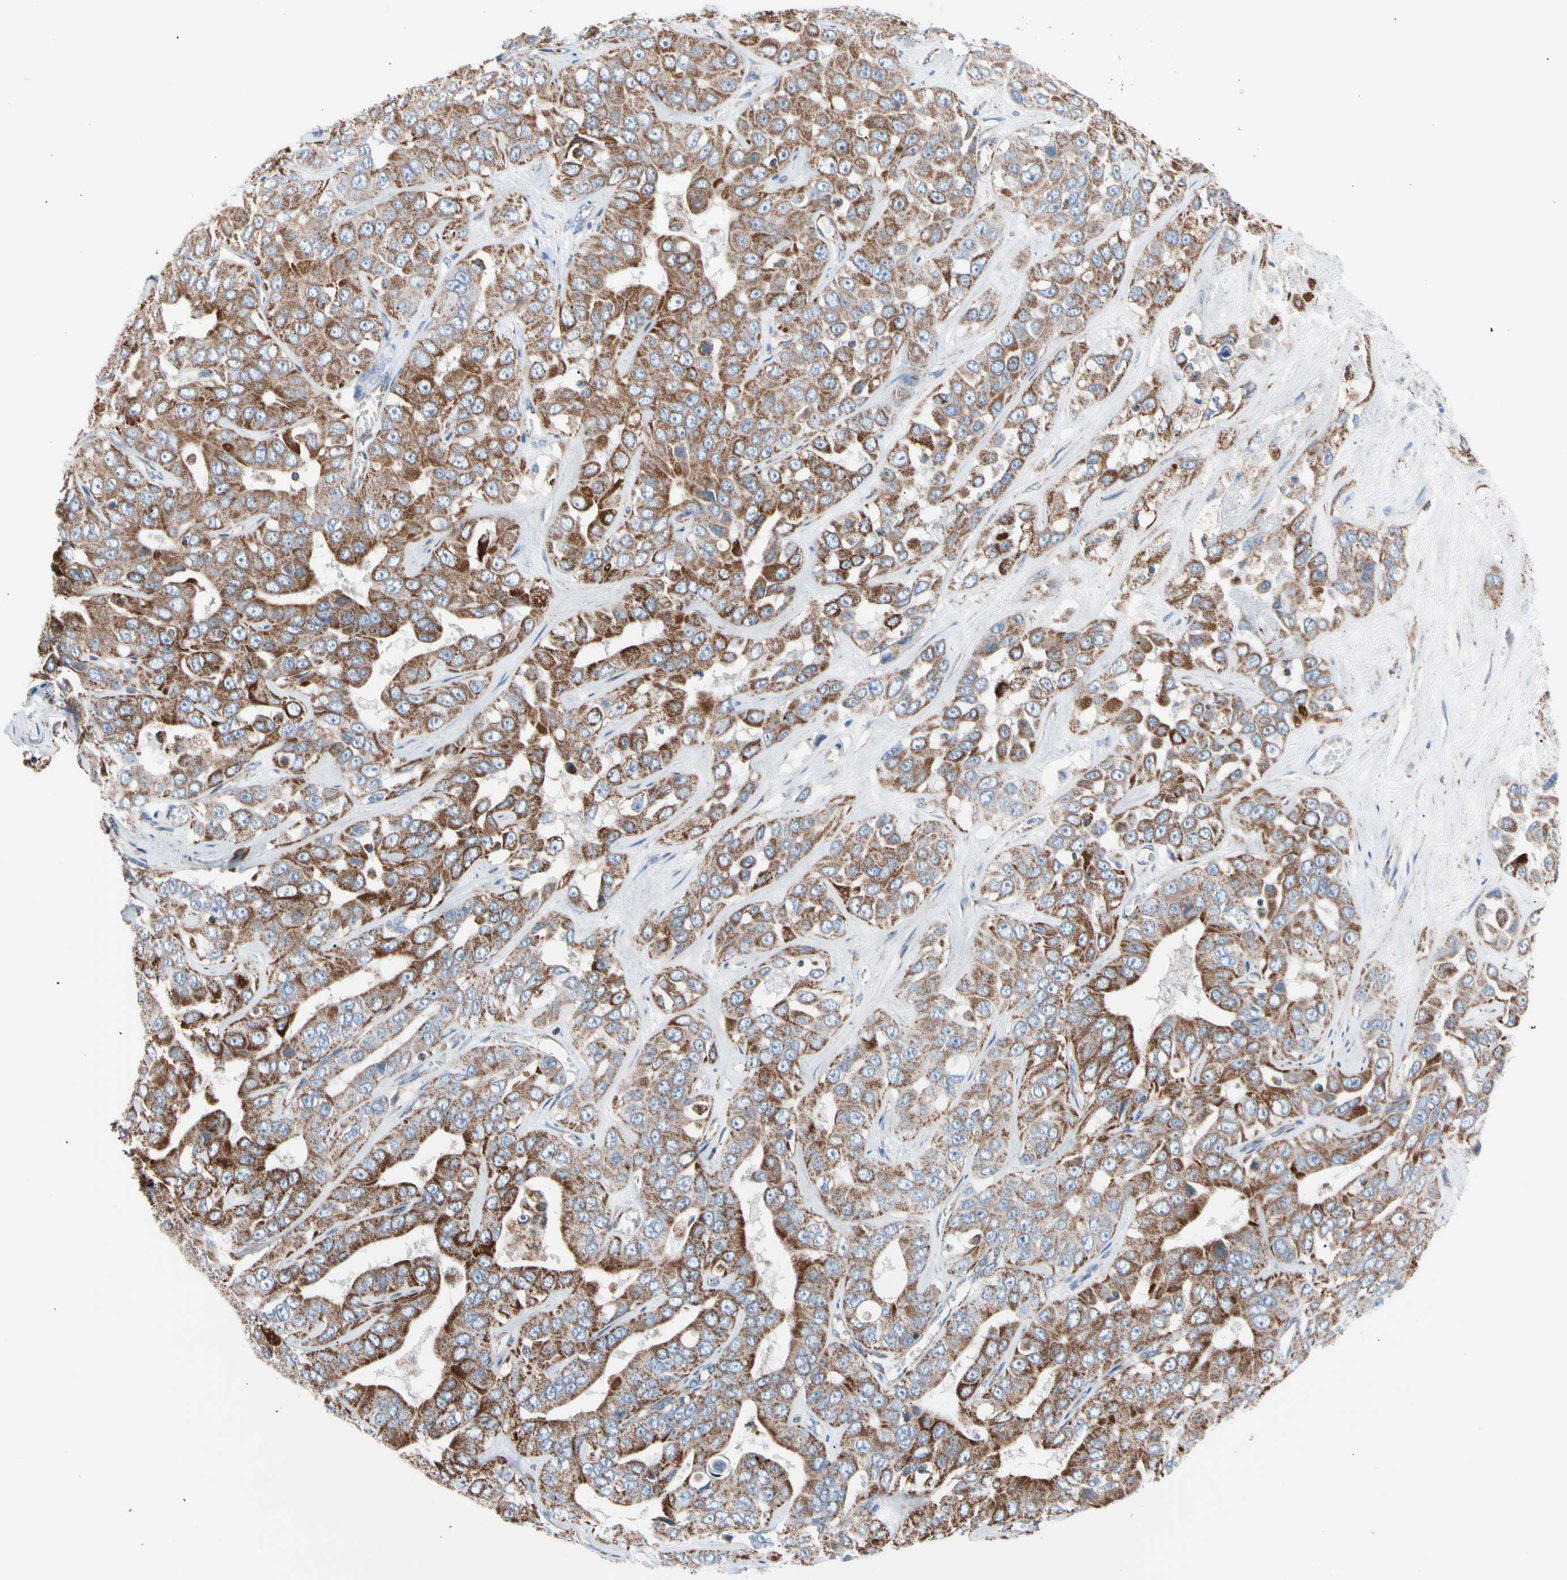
{"staining": {"intensity": "moderate", "quantity": ">75%", "location": "cytoplasmic/membranous"}, "tissue": "liver cancer", "cell_type": "Tumor cells", "image_type": "cancer", "snomed": [{"axis": "morphology", "description": "Cholangiocarcinoma"}, {"axis": "topography", "description": "Liver"}], "caption": "The histopathology image exhibits immunohistochemical staining of liver cancer. There is moderate cytoplasmic/membranous staining is identified in about >75% of tumor cells.", "gene": "HK1", "patient": {"sex": "female", "age": 52}}